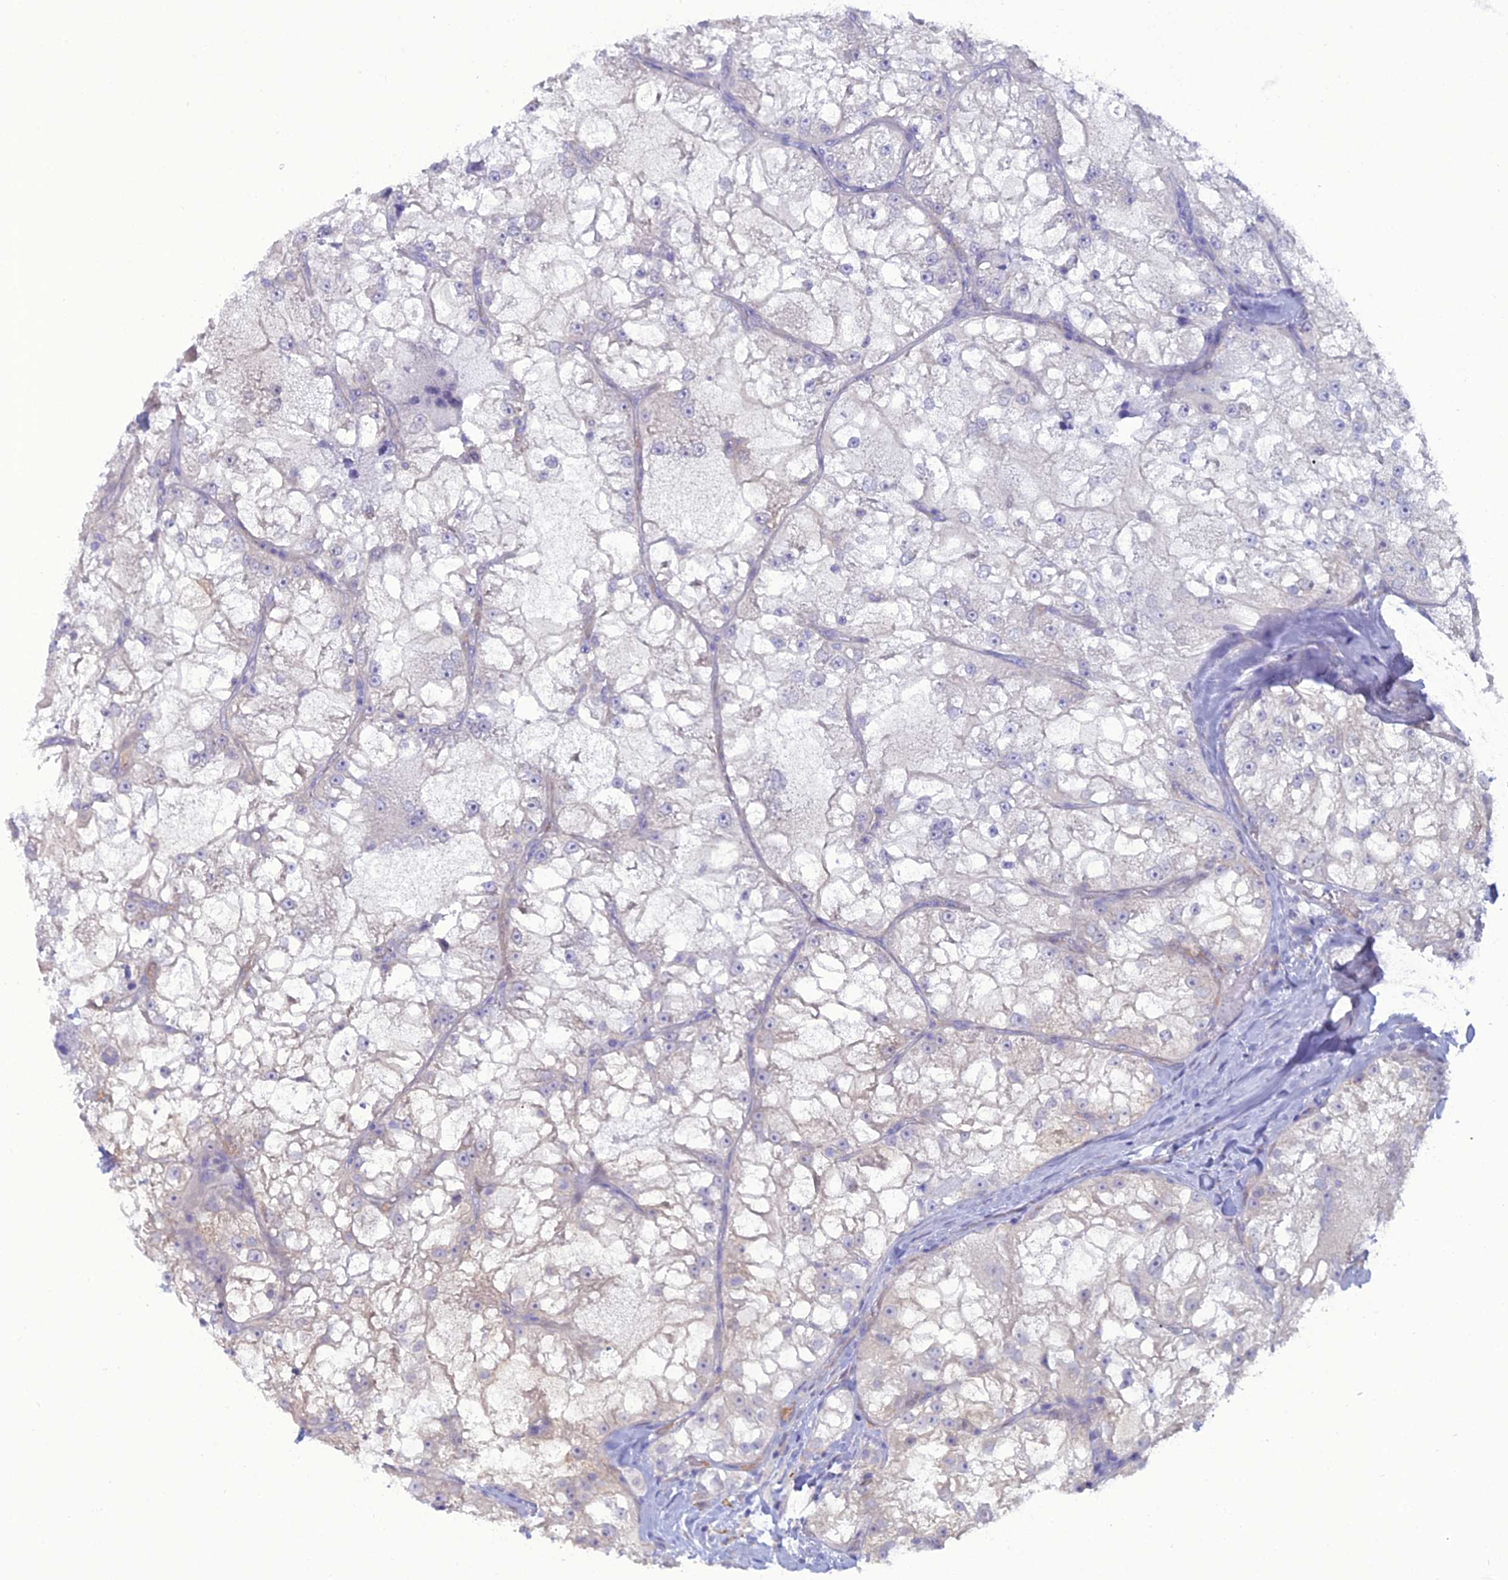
{"staining": {"intensity": "negative", "quantity": "none", "location": "none"}, "tissue": "renal cancer", "cell_type": "Tumor cells", "image_type": "cancer", "snomed": [{"axis": "morphology", "description": "Adenocarcinoma, NOS"}, {"axis": "topography", "description": "Kidney"}], "caption": "Immunohistochemistry (IHC) micrograph of human adenocarcinoma (renal) stained for a protein (brown), which reveals no staining in tumor cells. (DAB (3,3'-diaminobenzidine) immunohistochemistry, high magnification).", "gene": "GNPNAT1", "patient": {"sex": "female", "age": 72}}